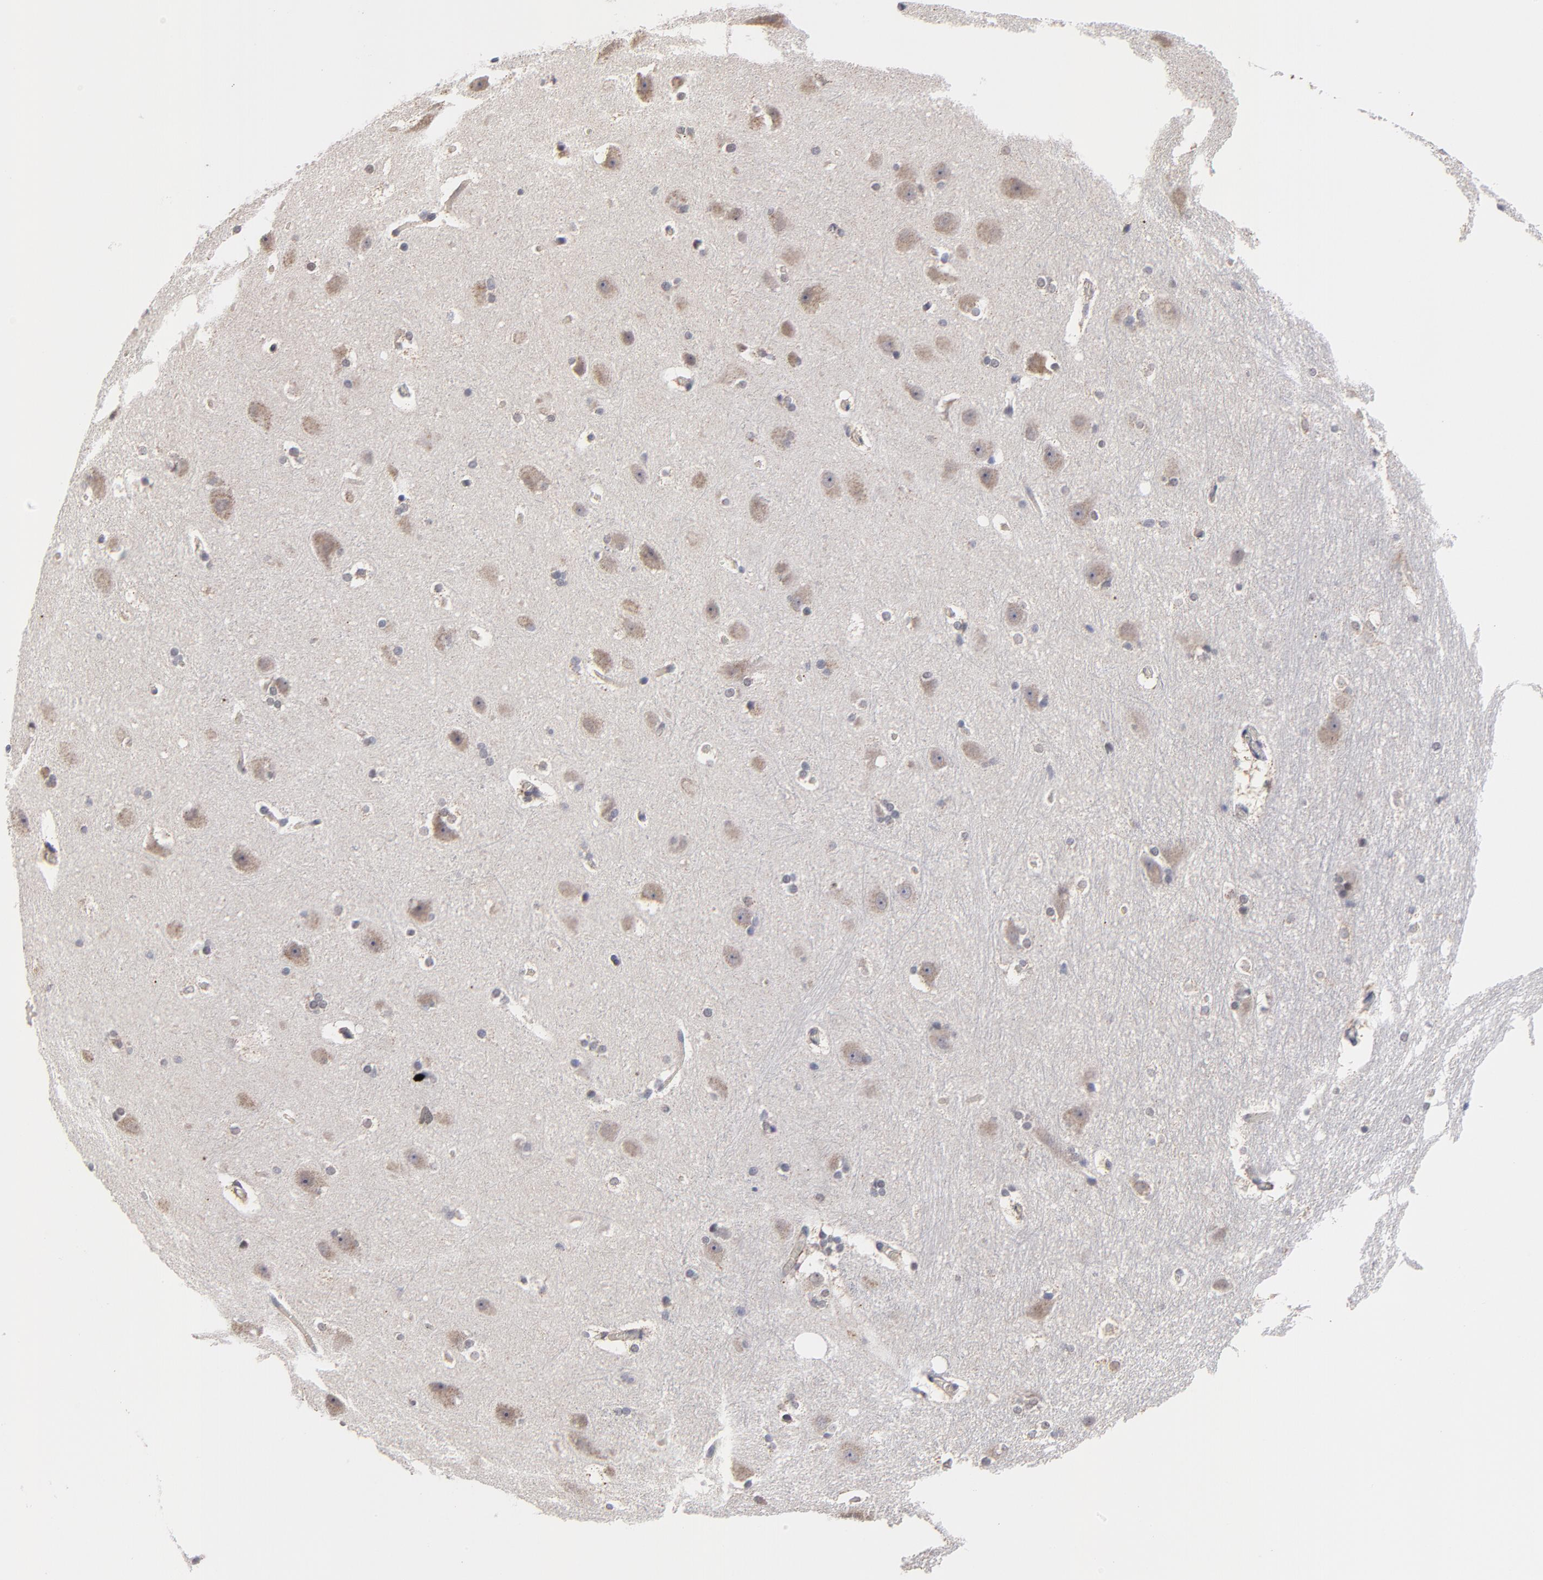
{"staining": {"intensity": "negative", "quantity": "none", "location": "none"}, "tissue": "hippocampus", "cell_type": "Glial cells", "image_type": "normal", "snomed": [{"axis": "morphology", "description": "Normal tissue, NOS"}, {"axis": "topography", "description": "Hippocampus"}], "caption": "Immunohistochemistry (IHC) photomicrograph of benign hippocampus: hippocampus stained with DAB (3,3'-diaminobenzidine) shows no significant protein expression in glial cells.", "gene": "ZNF157", "patient": {"sex": "female", "age": 19}}